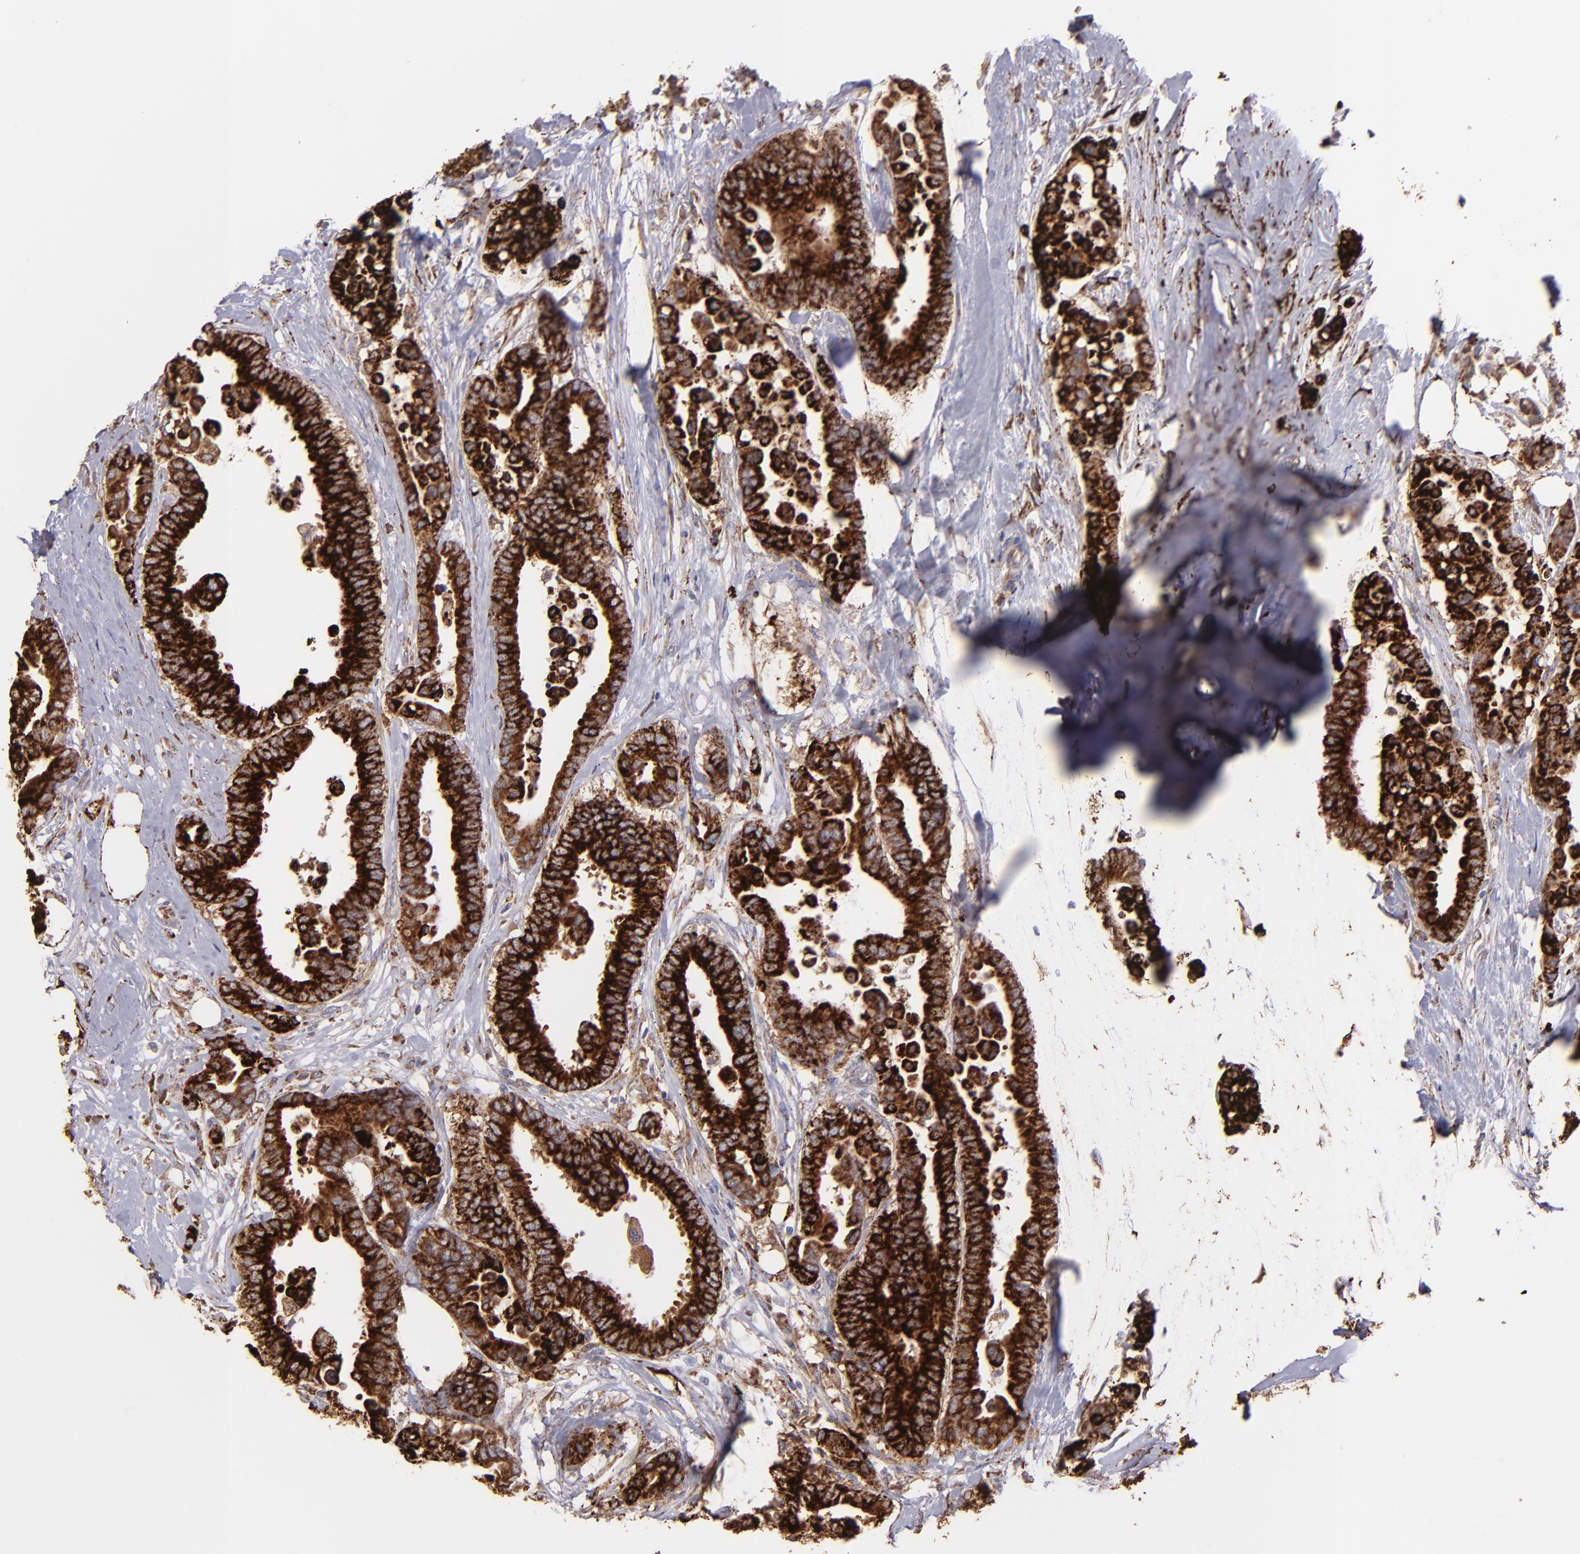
{"staining": {"intensity": "strong", "quantity": ">75%", "location": "cytoplasmic/membranous"}, "tissue": "colorectal cancer", "cell_type": "Tumor cells", "image_type": "cancer", "snomed": [{"axis": "morphology", "description": "Adenocarcinoma, NOS"}, {"axis": "topography", "description": "Colon"}], "caption": "High-power microscopy captured an IHC photomicrograph of colorectal adenocarcinoma, revealing strong cytoplasmic/membranous staining in about >75% of tumor cells. (Stains: DAB (3,3'-diaminobenzidine) in brown, nuclei in blue, Microscopy: brightfield microscopy at high magnification).", "gene": "MAOB", "patient": {"sex": "male", "age": 82}}